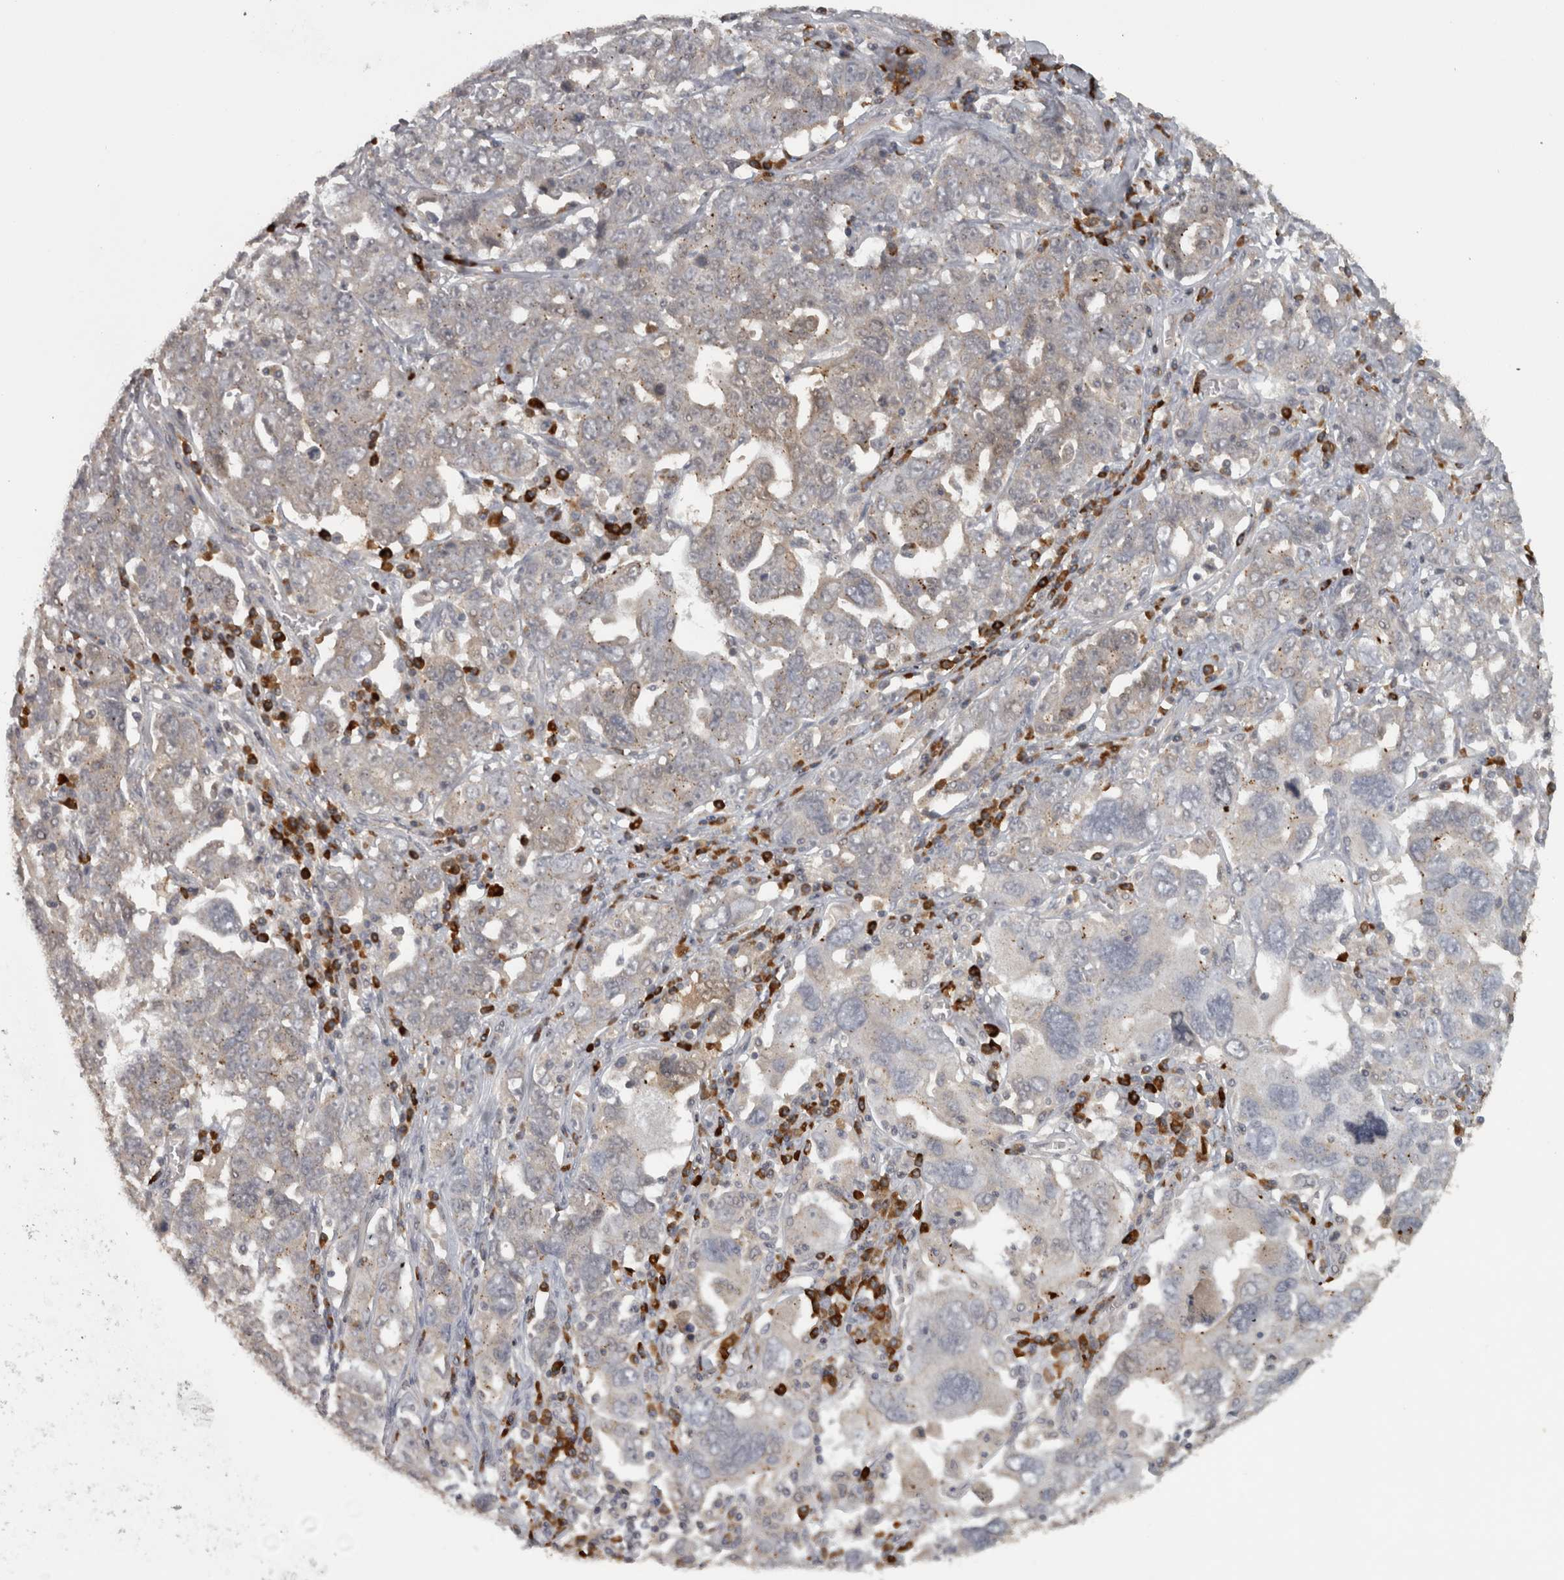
{"staining": {"intensity": "weak", "quantity": "<25%", "location": "cytoplasmic/membranous"}, "tissue": "ovarian cancer", "cell_type": "Tumor cells", "image_type": "cancer", "snomed": [{"axis": "morphology", "description": "Carcinoma, endometroid"}, {"axis": "topography", "description": "Ovary"}], "caption": "This is an immunohistochemistry (IHC) micrograph of human ovarian endometroid carcinoma. There is no staining in tumor cells.", "gene": "SLCO5A1", "patient": {"sex": "female", "age": 62}}